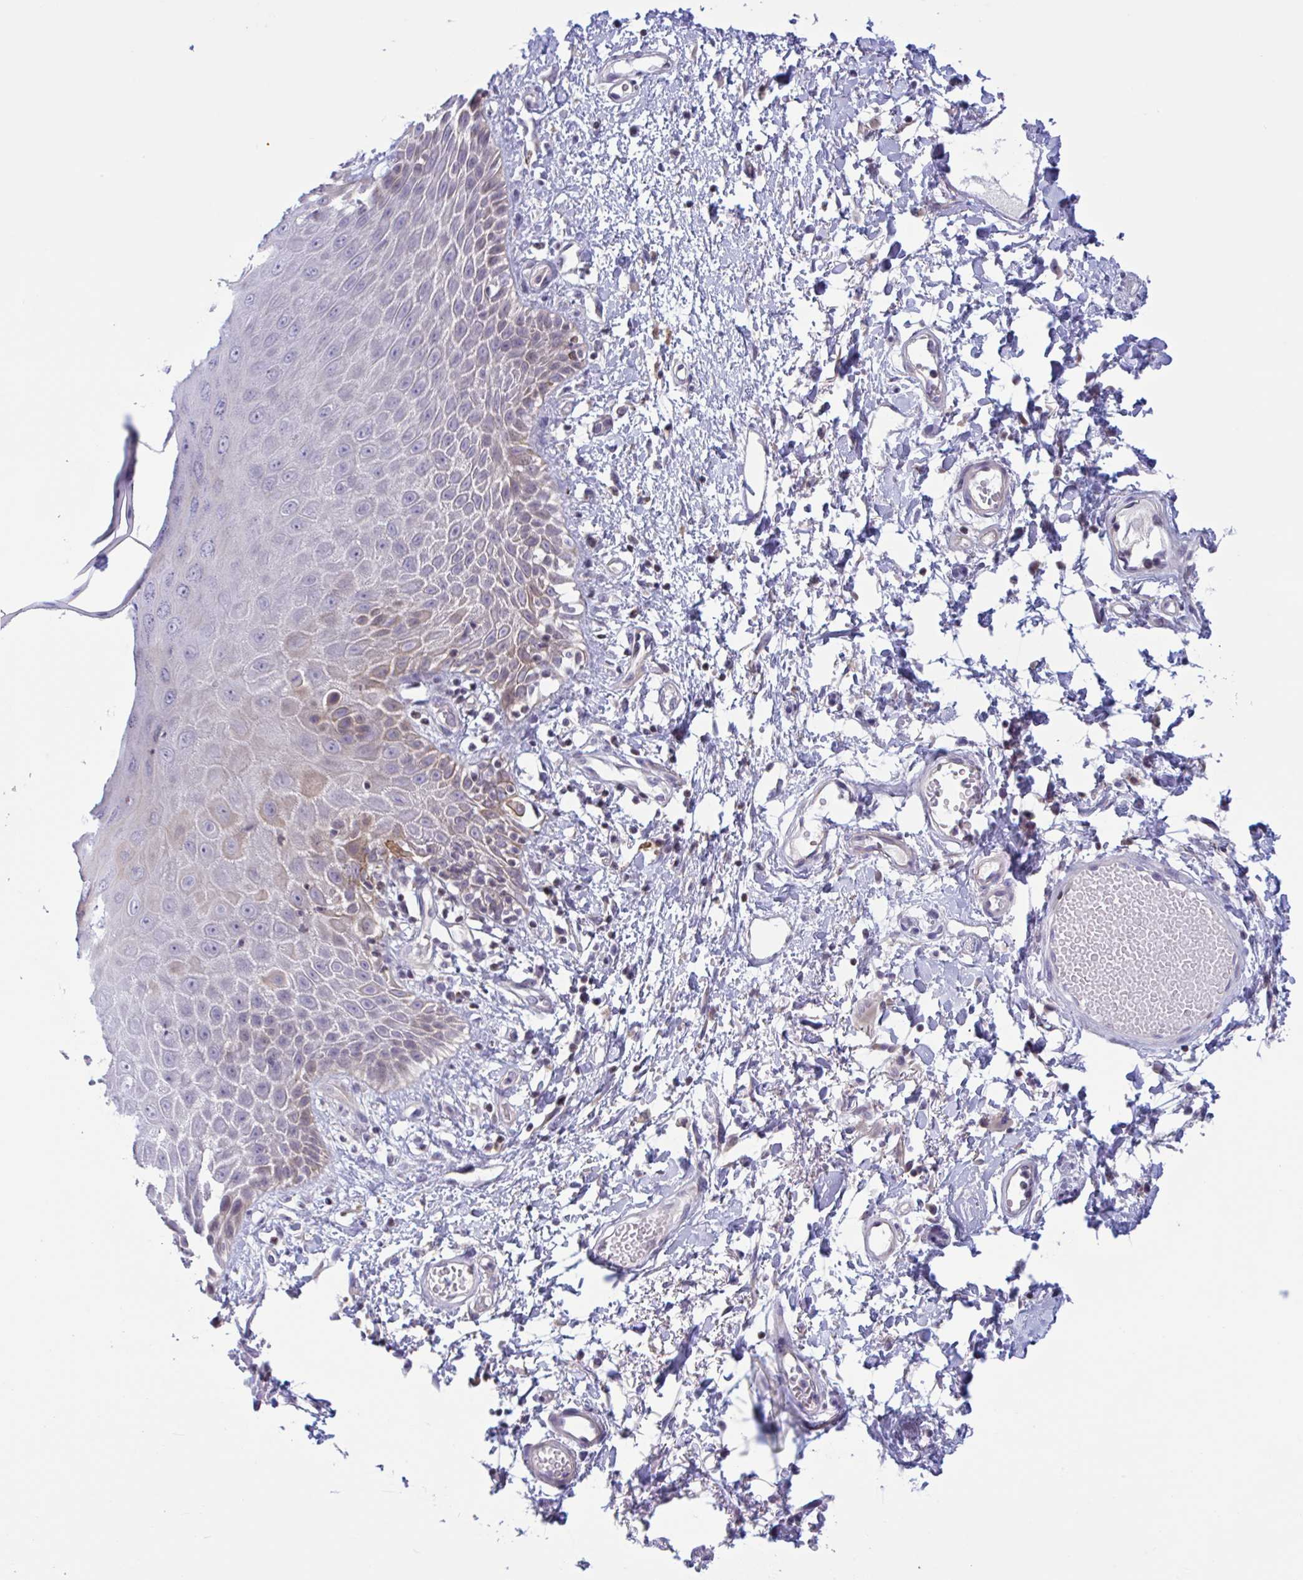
{"staining": {"intensity": "weak", "quantity": "<25%", "location": "cytoplasmic/membranous"}, "tissue": "skin", "cell_type": "Epidermal cells", "image_type": "normal", "snomed": [{"axis": "morphology", "description": "Normal tissue, NOS"}, {"axis": "topography", "description": "Anal"}, {"axis": "topography", "description": "Peripheral nerve tissue"}], "caption": "Immunohistochemistry of benign human skin exhibits no expression in epidermal cells.", "gene": "SNX11", "patient": {"sex": "male", "age": 78}}